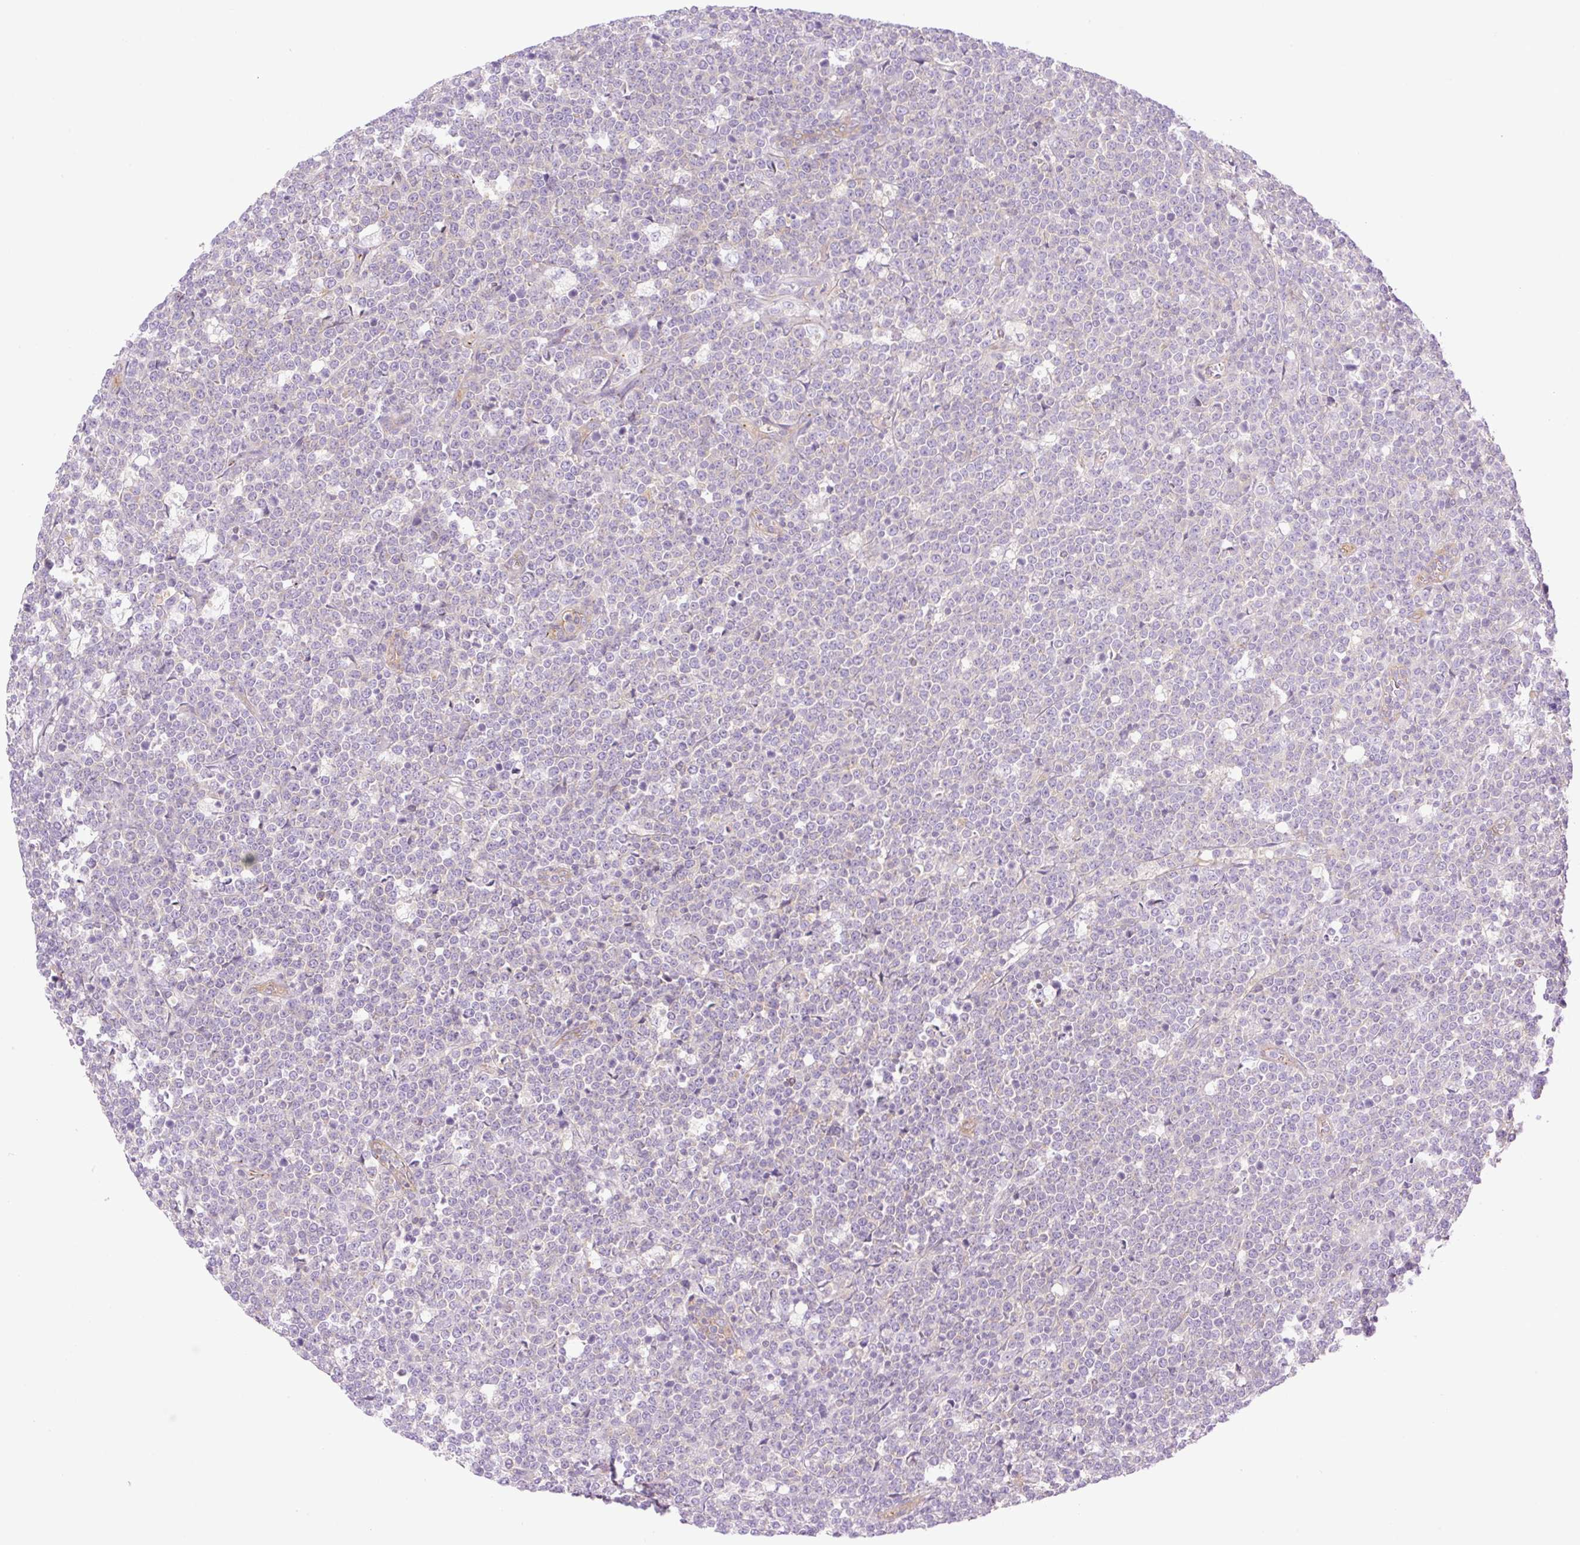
{"staining": {"intensity": "negative", "quantity": "none", "location": "none"}, "tissue": "lymphoma", "cell_type": "Tumor cells", "image_type": "cancer", "snomed": [{"axis": "morphology", "description": "Malignant lymphoma, non-Hodgkin's type, High grade"}, {"axis": "topography", "description": "Small intestine"}], "caption": "IHC photomicrograph of human lymphoma stained for a protein (brown), which displays no staining in tumor cells.", "gene": "EHD3", "patient": {"sex": "male", "age": 8}}